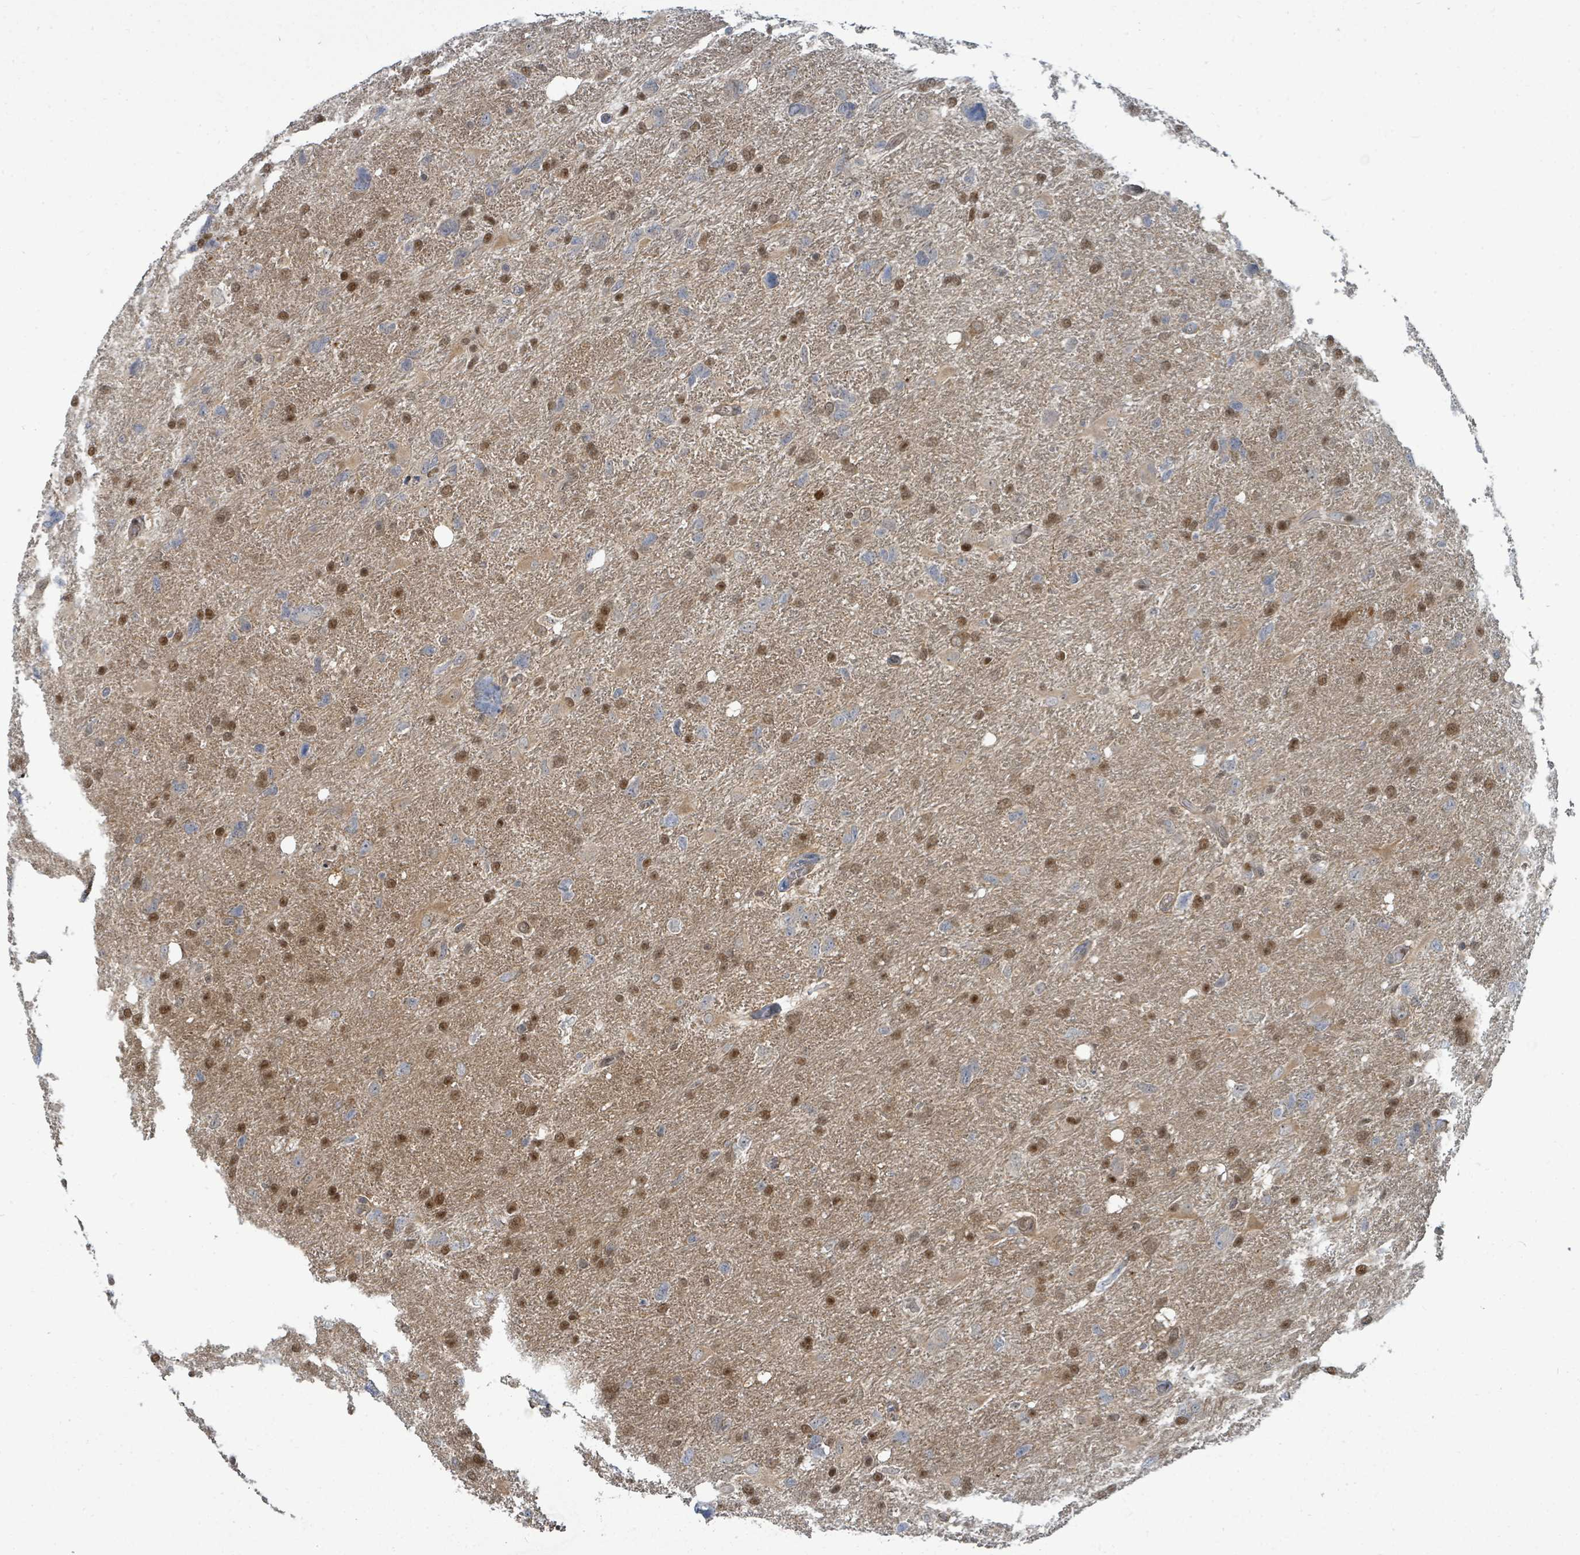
{"staining": {"intensity": "moderate", "quantity": "25%-75%", "location": "nuclear"}, "tissue": "glioma", "cell_type": "Tumor cells", "image_type": "cancer", "snomed": [{"axis": "morphology", "description": "Glioma, malignant, High grade"}, {"axis": "topography", "description": "Brain"}], "caption": "This is a histology image of immunohistochemistry staining of glioma, which shows moderate staining in the nuclear of tumor cells.", "gene": "TRDMT1", "patient": {"sex": "male", "age": 61}}